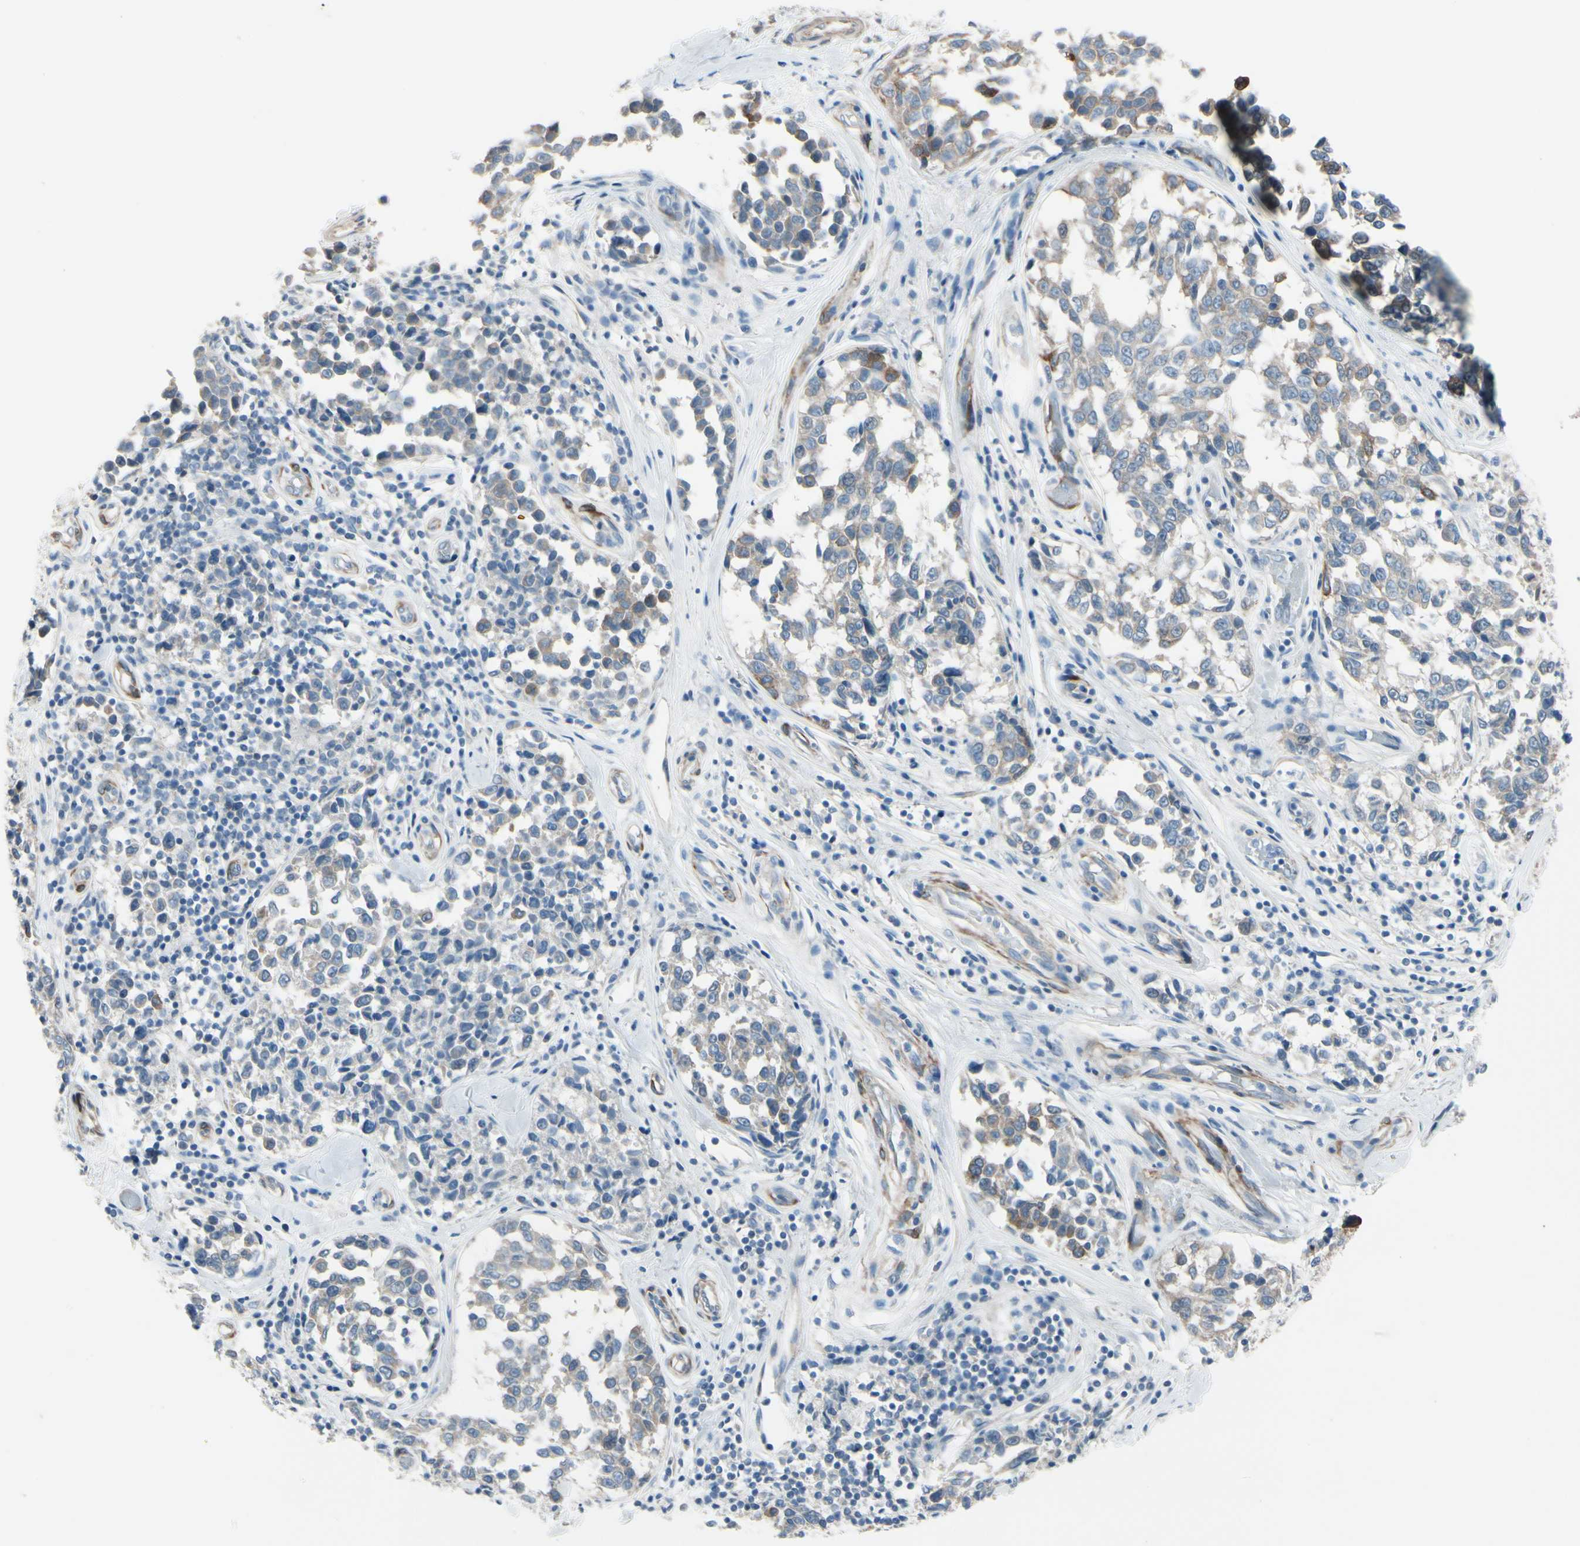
{"staining": {"intensity": "moderate", "quantity": "<25%", "location": "cytoplasmic/membranous"}, "tissue": "melanoma", "cell_type": "Tumor cells", "image_type": "cancer", "snomed": [{"axis": "morphology", "description": "Malignant melanoma, NOS"}, {"axis": "topography", "description": "Skin"}], "caption": "A histopathology image showing moderate cytoplasmic/membranous positivity in about <25% of tumor cells in melanoma, as visualized by brown immunohistochemical staining.", "gene": "MAP2", "patient": {"sex": "female", "age": 64}}